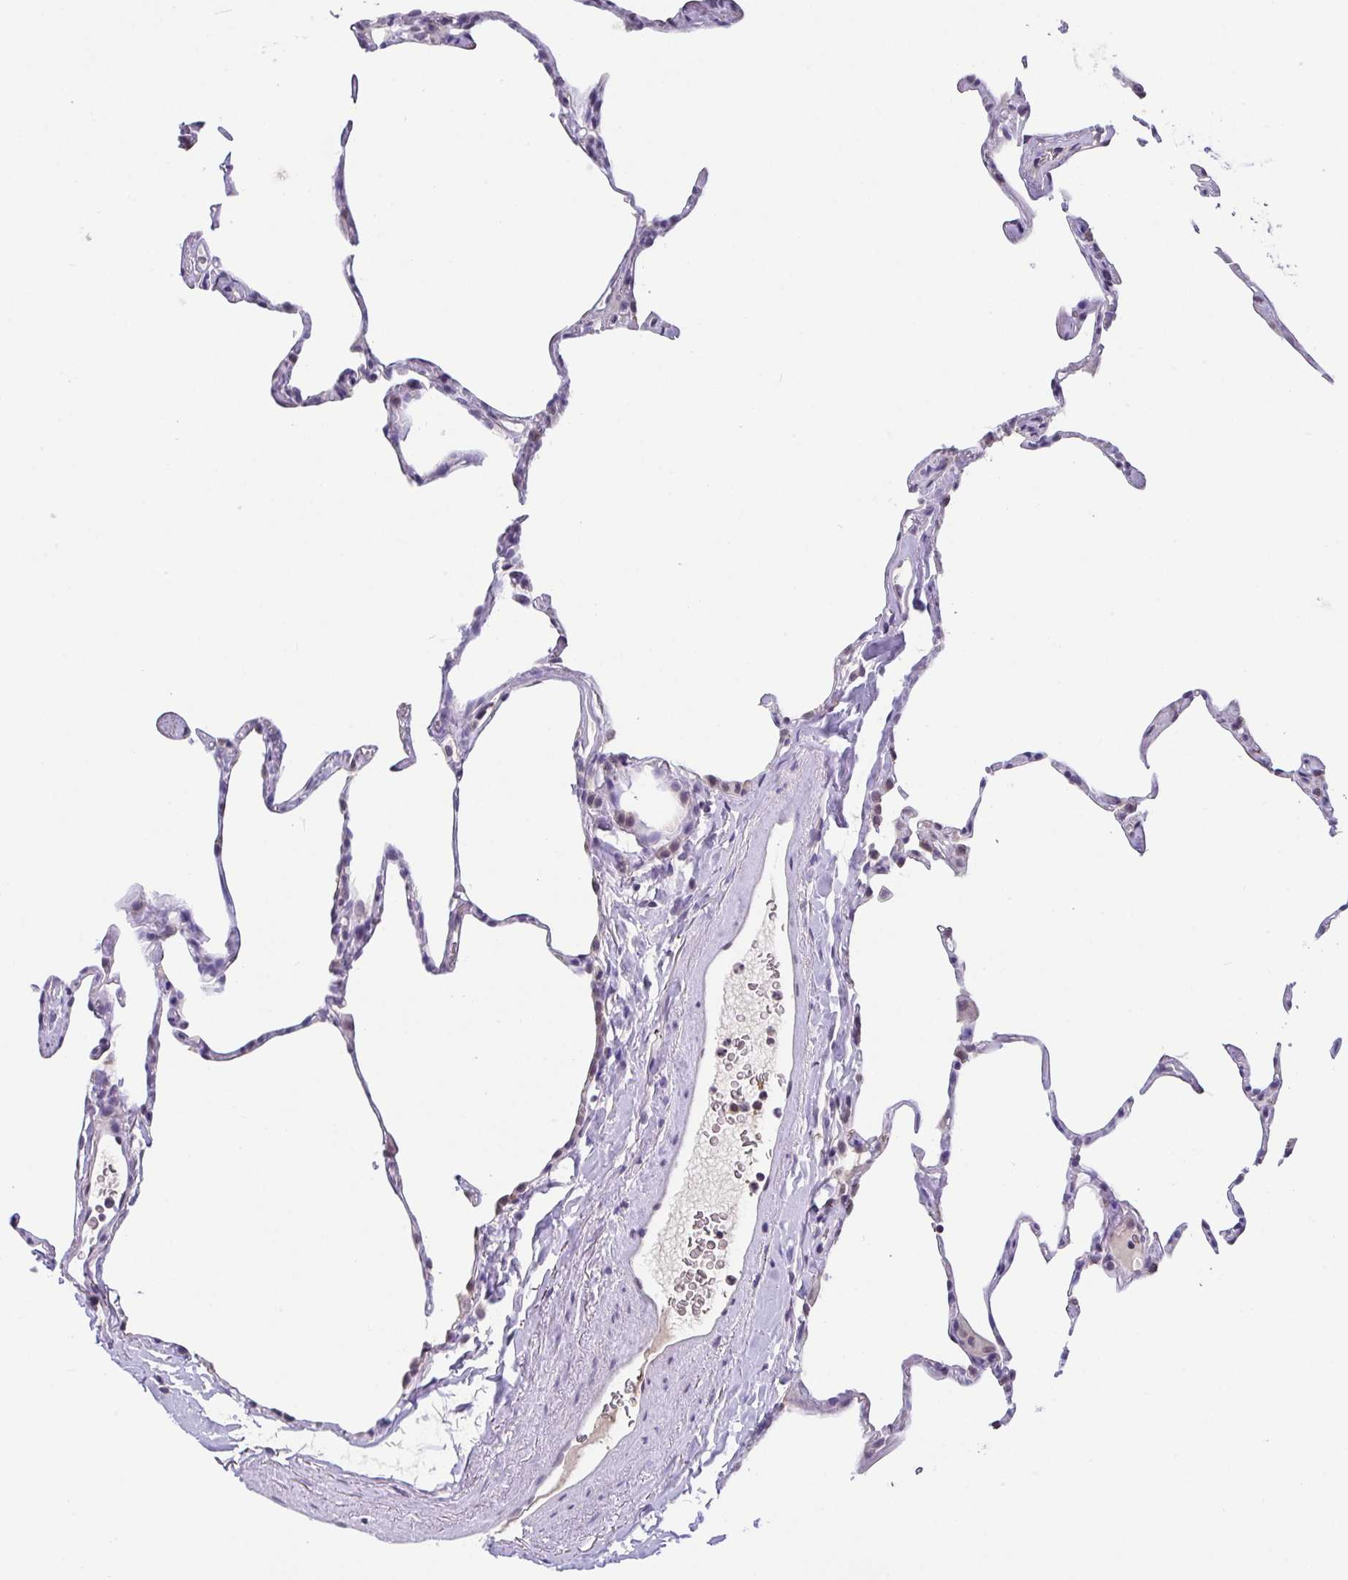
{"staining": {"intensity": "weak", "quantity": "<25%", "location": "nuclear"}, "tissue": "lung", "cell_type": "Alveolar cells", "image_type": "normal", "snomed": [{"axis": "morphology", "description": "Normal tissue, NOS"}, {"axis": "topography", "description": "Lung"}], "caption": "DAB (3,3'-diaminobenzidine) immunohistochemical staining of unremarkable lung shows no significant staining in alveolar cells.", "gene": "GLTPD2", "patient": {"sex": "male", "age": 65}}